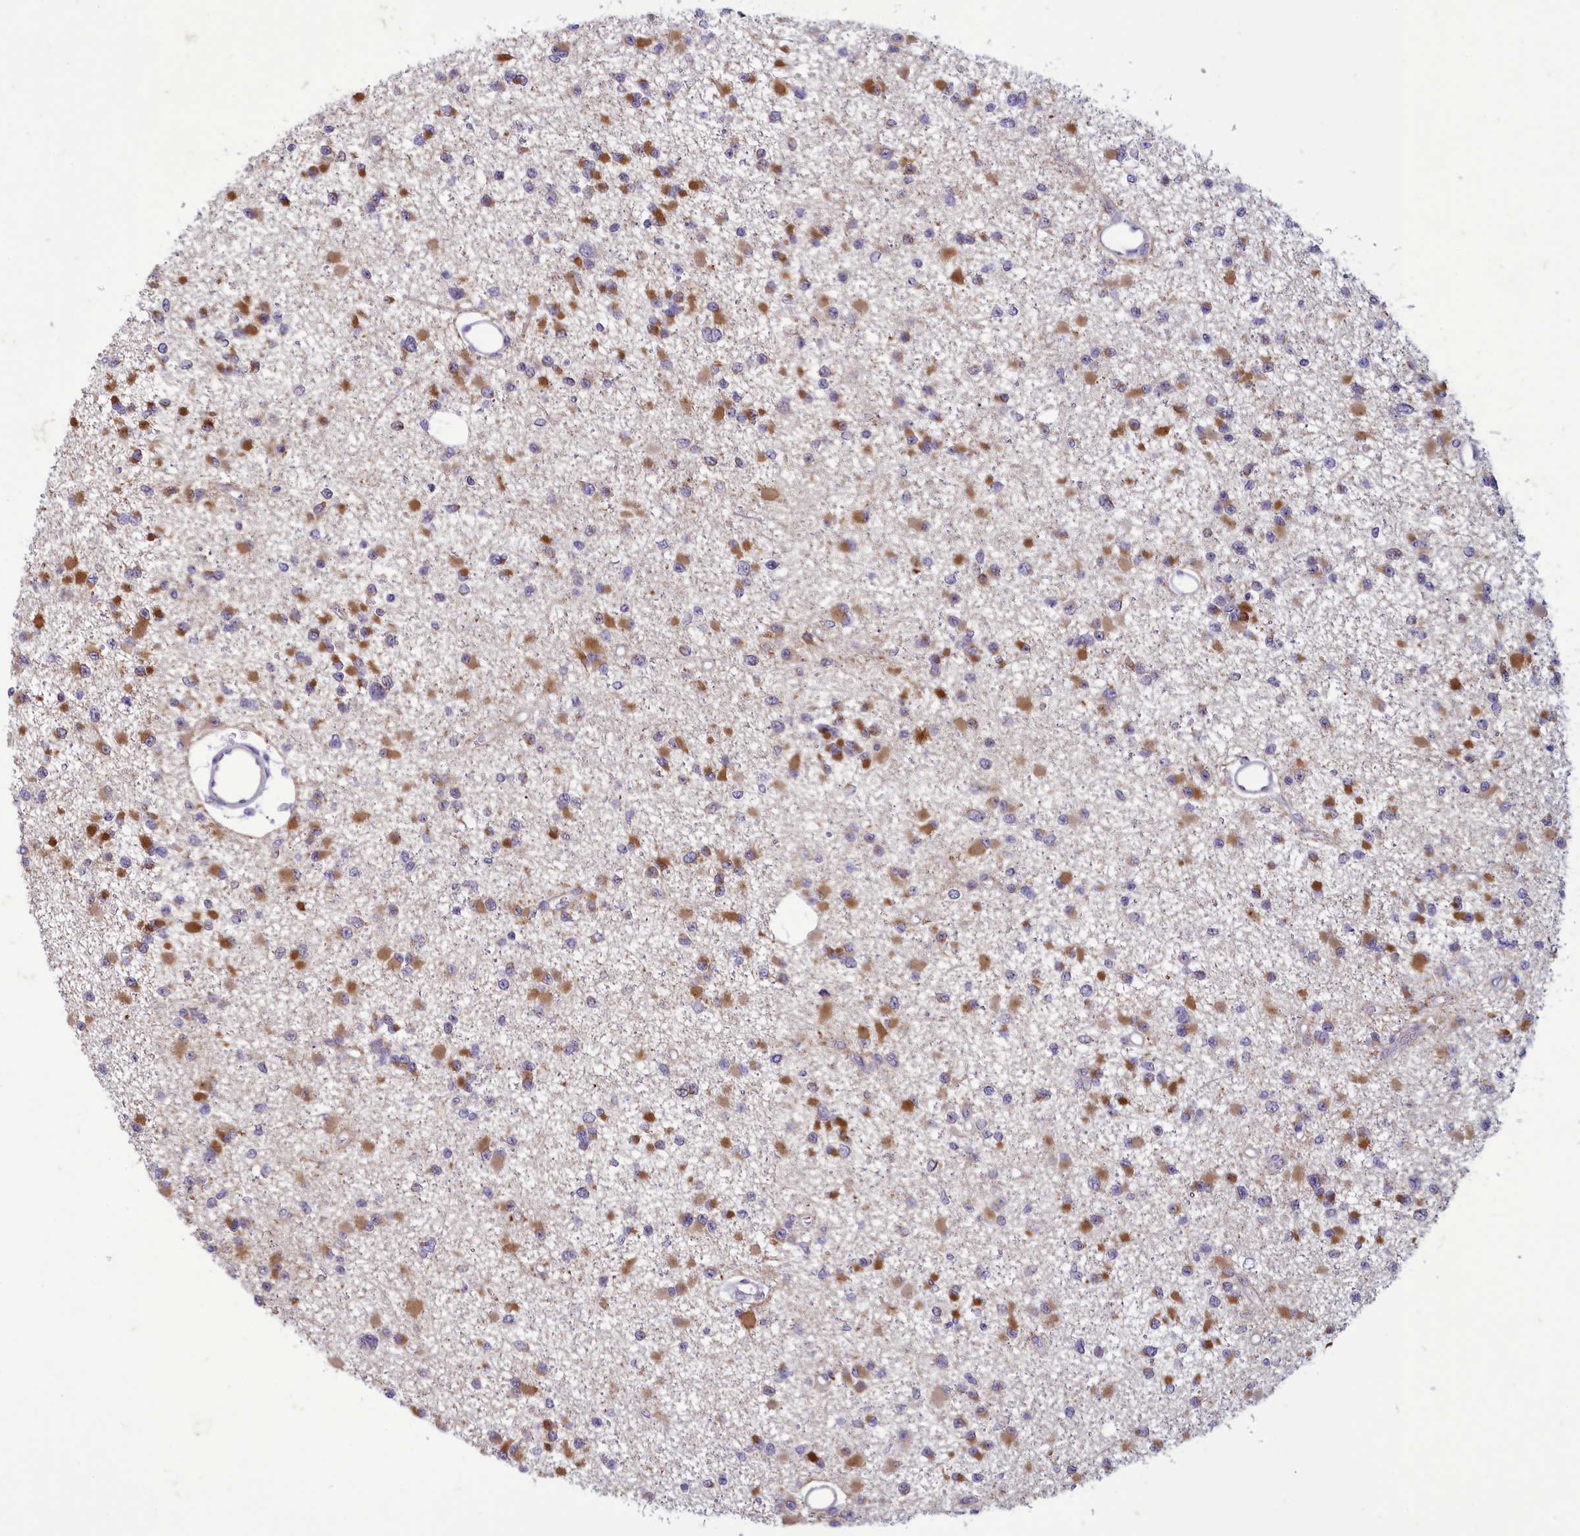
{"staining": {"intensity": "moderate", "quantity": "25%-75%", "location": "cytoplasmic/membranous"}, "tissue": "glioma", "cell_type": "Tumor cells", "image_type": "cancer", "snomed": [{"axis": "morphology", "description": "Glioma, malignant, Low grade"}, {"axis": "topography", "description": "Brain"}], "caption": "Glioma stained with DAB (3,3'-diaminobenzidine) IHC displays medium levels of moderate cytoplasmic/membranous expression in approximately 25%-75% of tumor cells.", "gene": "CENATAC", "patient": {"sex": "female", "age": 22}}